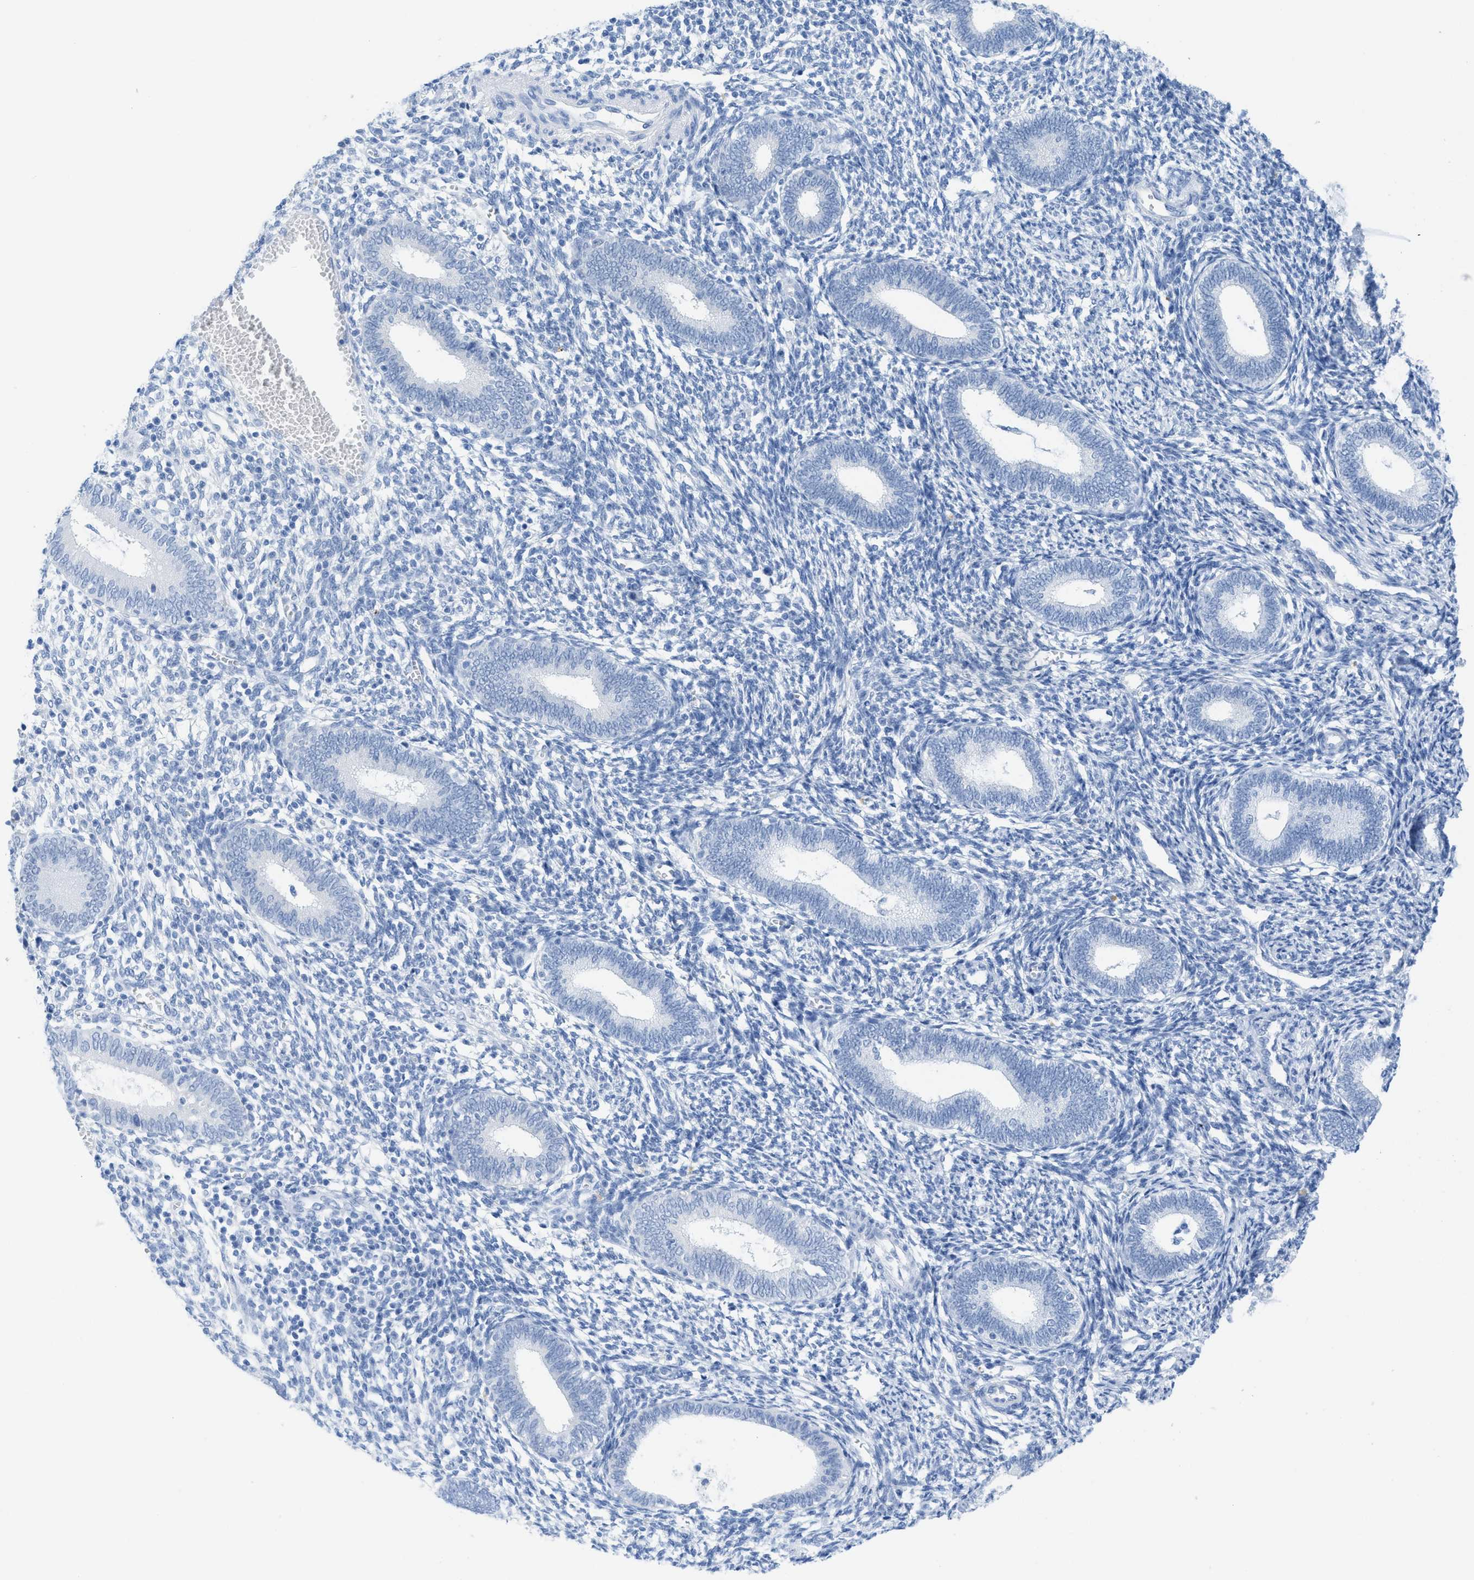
{"staining": {"intensity": "negative", "quantity": "none", "location": "none"}, "tissue": "endometrium", "cell_type": "Cells in endometrial stroma", "image_type": "normal", "snomed": [{"axis": "morphology", "description": "Normal tissue, NOS"}, {"axis": "topography", "description": "Endometrium"}], "caption": "Cells in endometrial stroma are negative for protein expression in unremarkable human endometrium. Brightfield microscopy of IHC stained with DAB (3,3'-diaminobenzidine) (brown) and hematoxylin (blue), captured at high magnification.", "gene": "WDR4", "patient": {"sex": "female", "age": 41}}